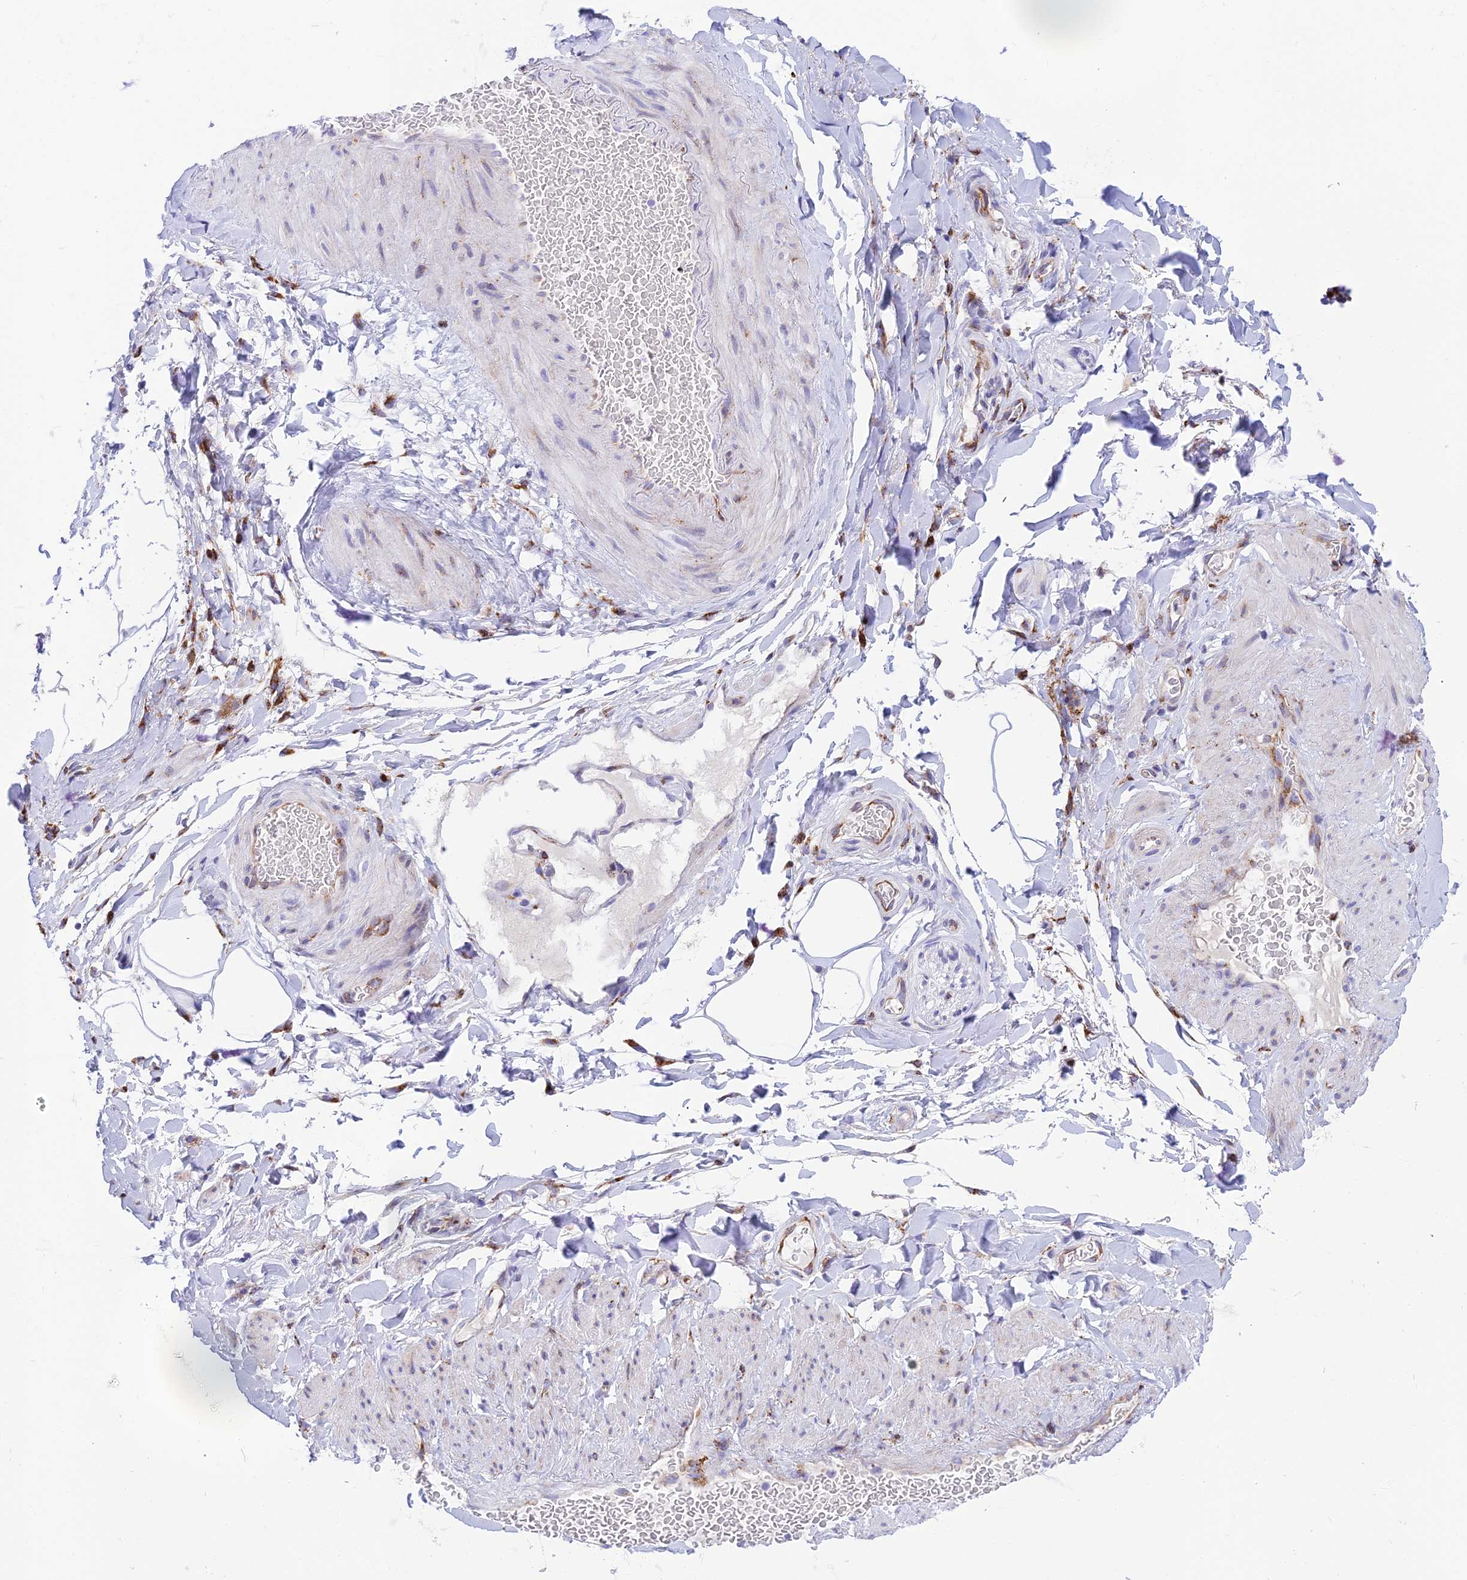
{"staining": {"intensity": "negative", "quantity": "none", "location": "none"}, "tissue": "adipose tissue", "cell_type": "Adipocytes", "image_type": "normal", "snomed": [{"axis": "morphology", "description": "Normal tissue, NOS"}, {"axis": "topography", "description": "Soft tissue"}, {"axis": "topography", "description": "Vascular tissue"}], "caption": "Unremarkable adipose tissue was stained to show a protein in brown. There is no significant staining in adipocytes. Nuclei are stained in blue.", "gene": "TUBGCP6", "patient": {"sex": "male", "age": 54}}